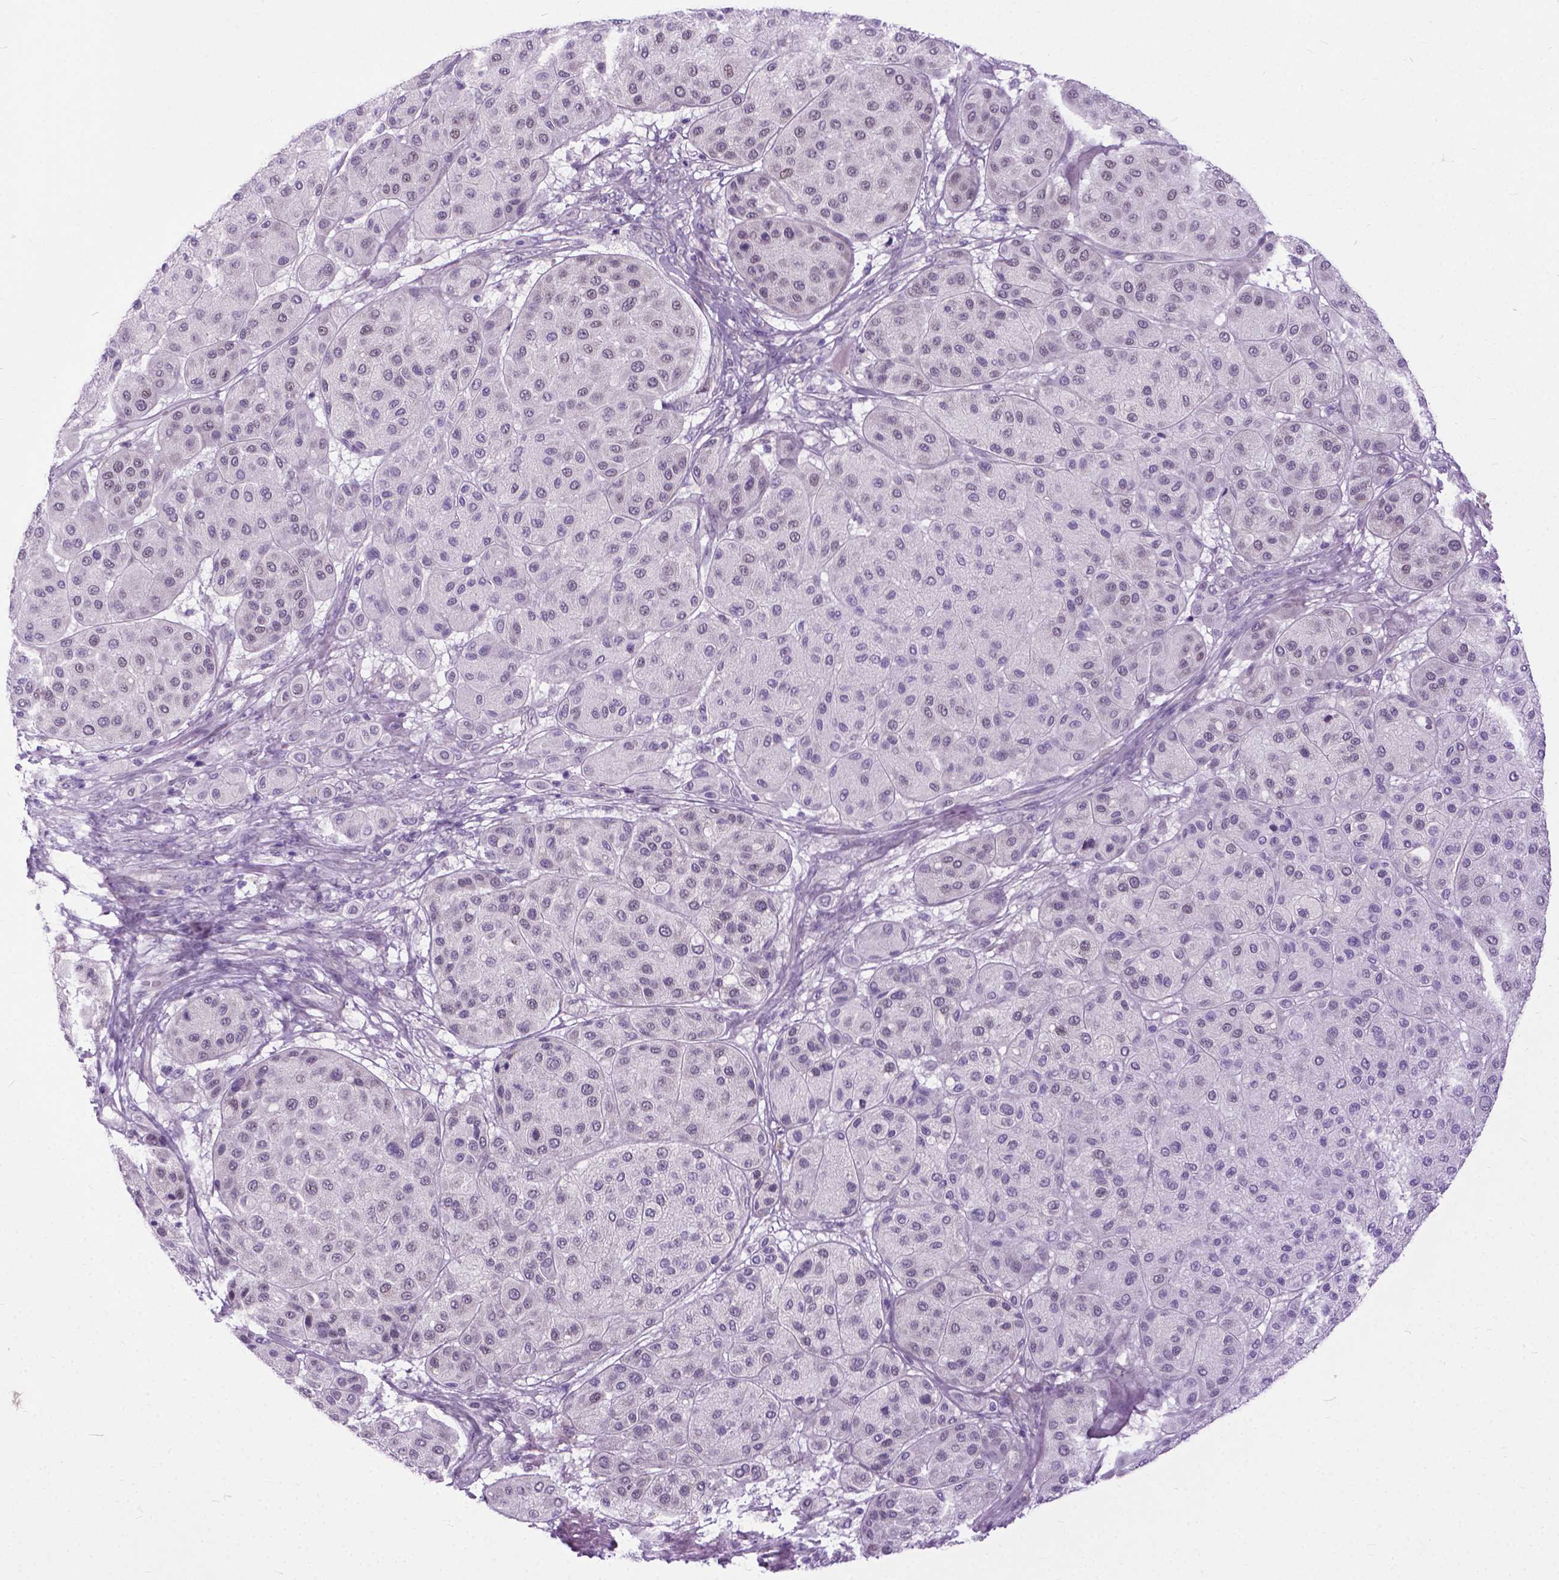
{"staining": {"intensity": "moderate", "quantity": "<25%", "location": "nuclear"}, "tissue": "melanoma", "cell_type": "Tumor cells", "image_type": "cancer", "snomed": [{"axis": "morphology", "description": "Malignant melanoma, Metastatic site"}, {"axis": "topography", "description": "Smooth muscle"}], "caption": "This histopathology image shows IHC staining of malignant melanoma (metastatic site), with low moderate nuclear expression in approximately <25% of tumor cells.", "gene": "APCDD1L", "patient": {"sex": "male", "age": 41}}